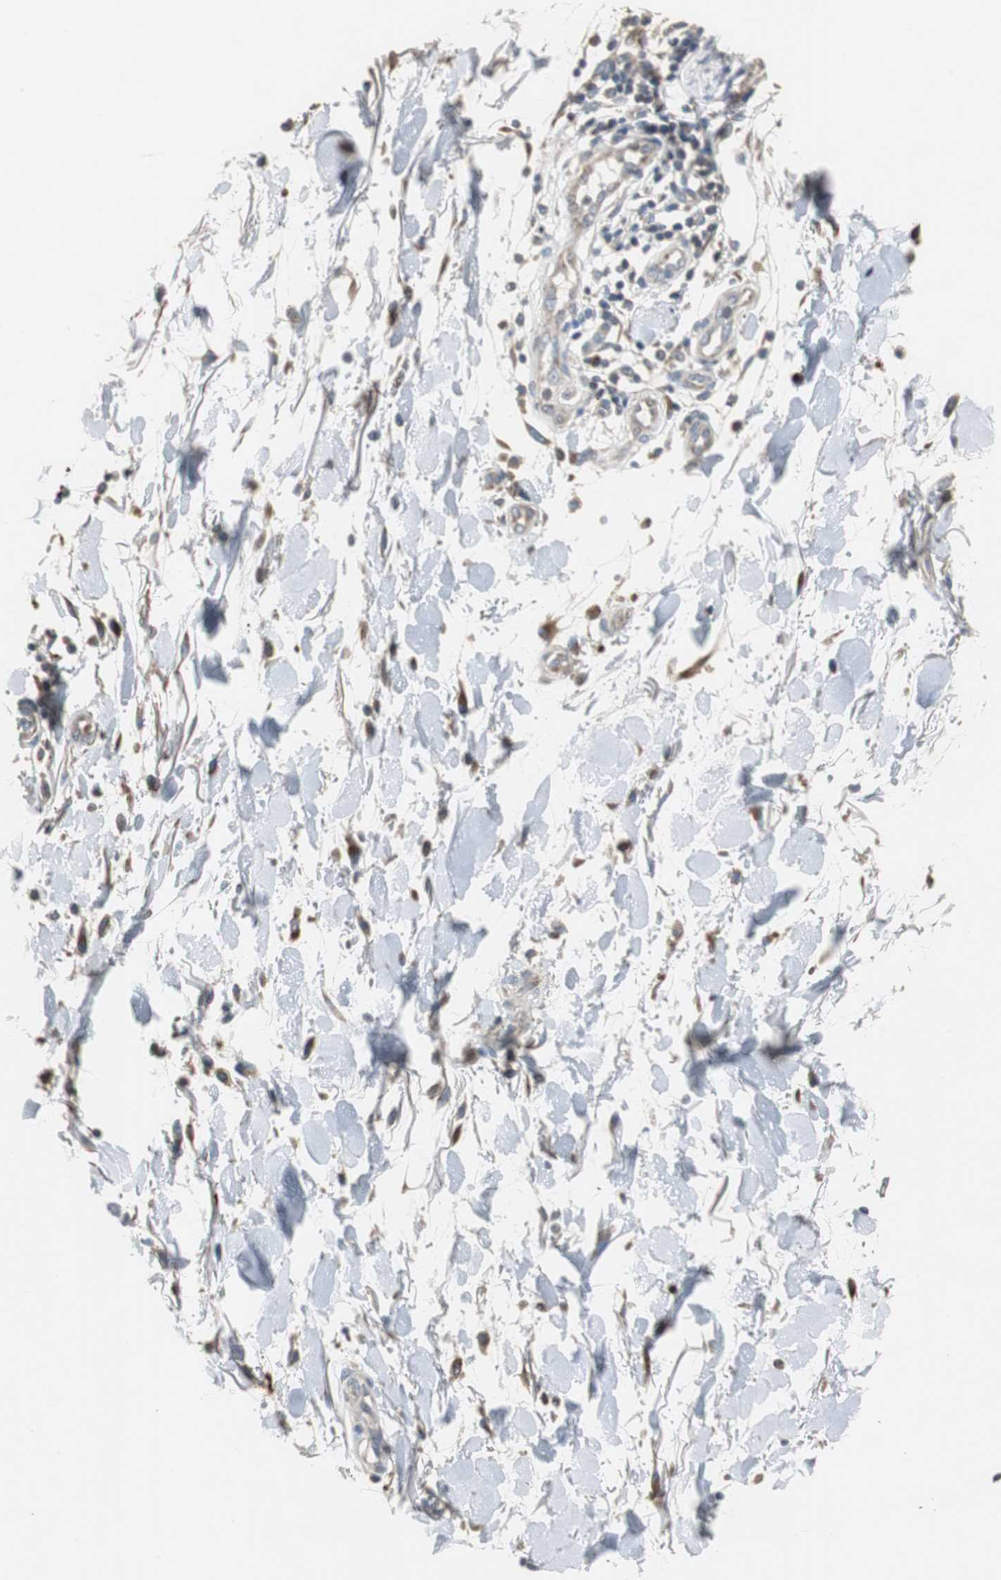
{"staining": {"intensity": "negative", "quantity": "none", "location": "none"}, "tissue": "melanoma", "cell_type": "Tumor cells", "image_type": "cancer", "snomed": [{"axis": "morphology", "description": "Malignant melanoma, NOS"}, {"axis": "topography", "description": "Skin"}], "caption": "DAB immunohistochemical staining of melanoma shows no significant expression in tumor cells.", "gene": "MYT1", "patient": {"sex": "female", "age": 81}}